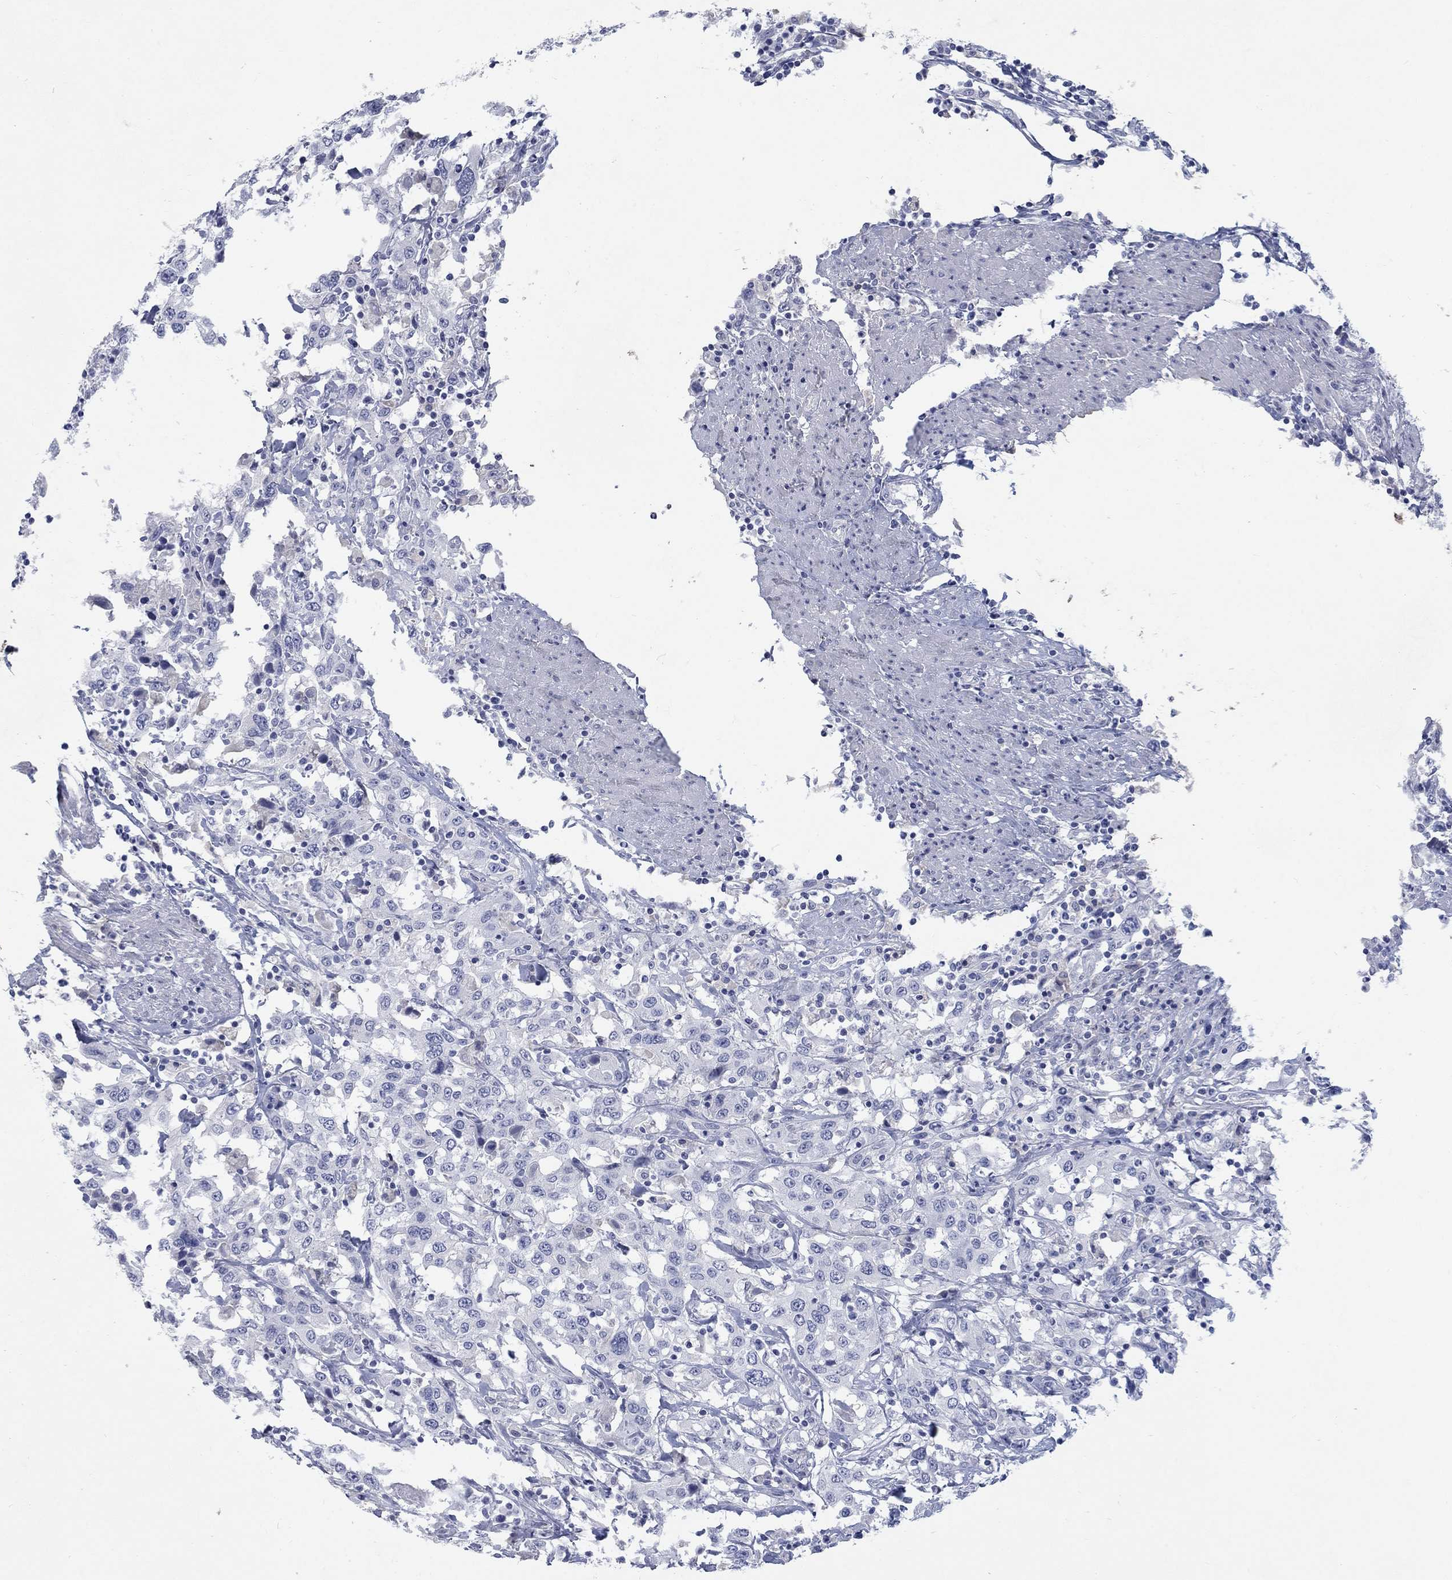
{"staining": {"intensity": "negative", "quantity": "none", "location": "none"}, "tissue": "urothelial cancer", "cell_type": "Tumor cells", "image_type": "cancer", "snomed": [{"axis": "morphology", "description": "Urothelial carcinoma, High grade"}, {"axis": "topography", "description": "Urinary bladder"}], "caption": "Tumor cells are negative for protein expression in human urothelial cancer.", "gene": "RFTN2", "patient": {"sex": "male", "age": 61}}